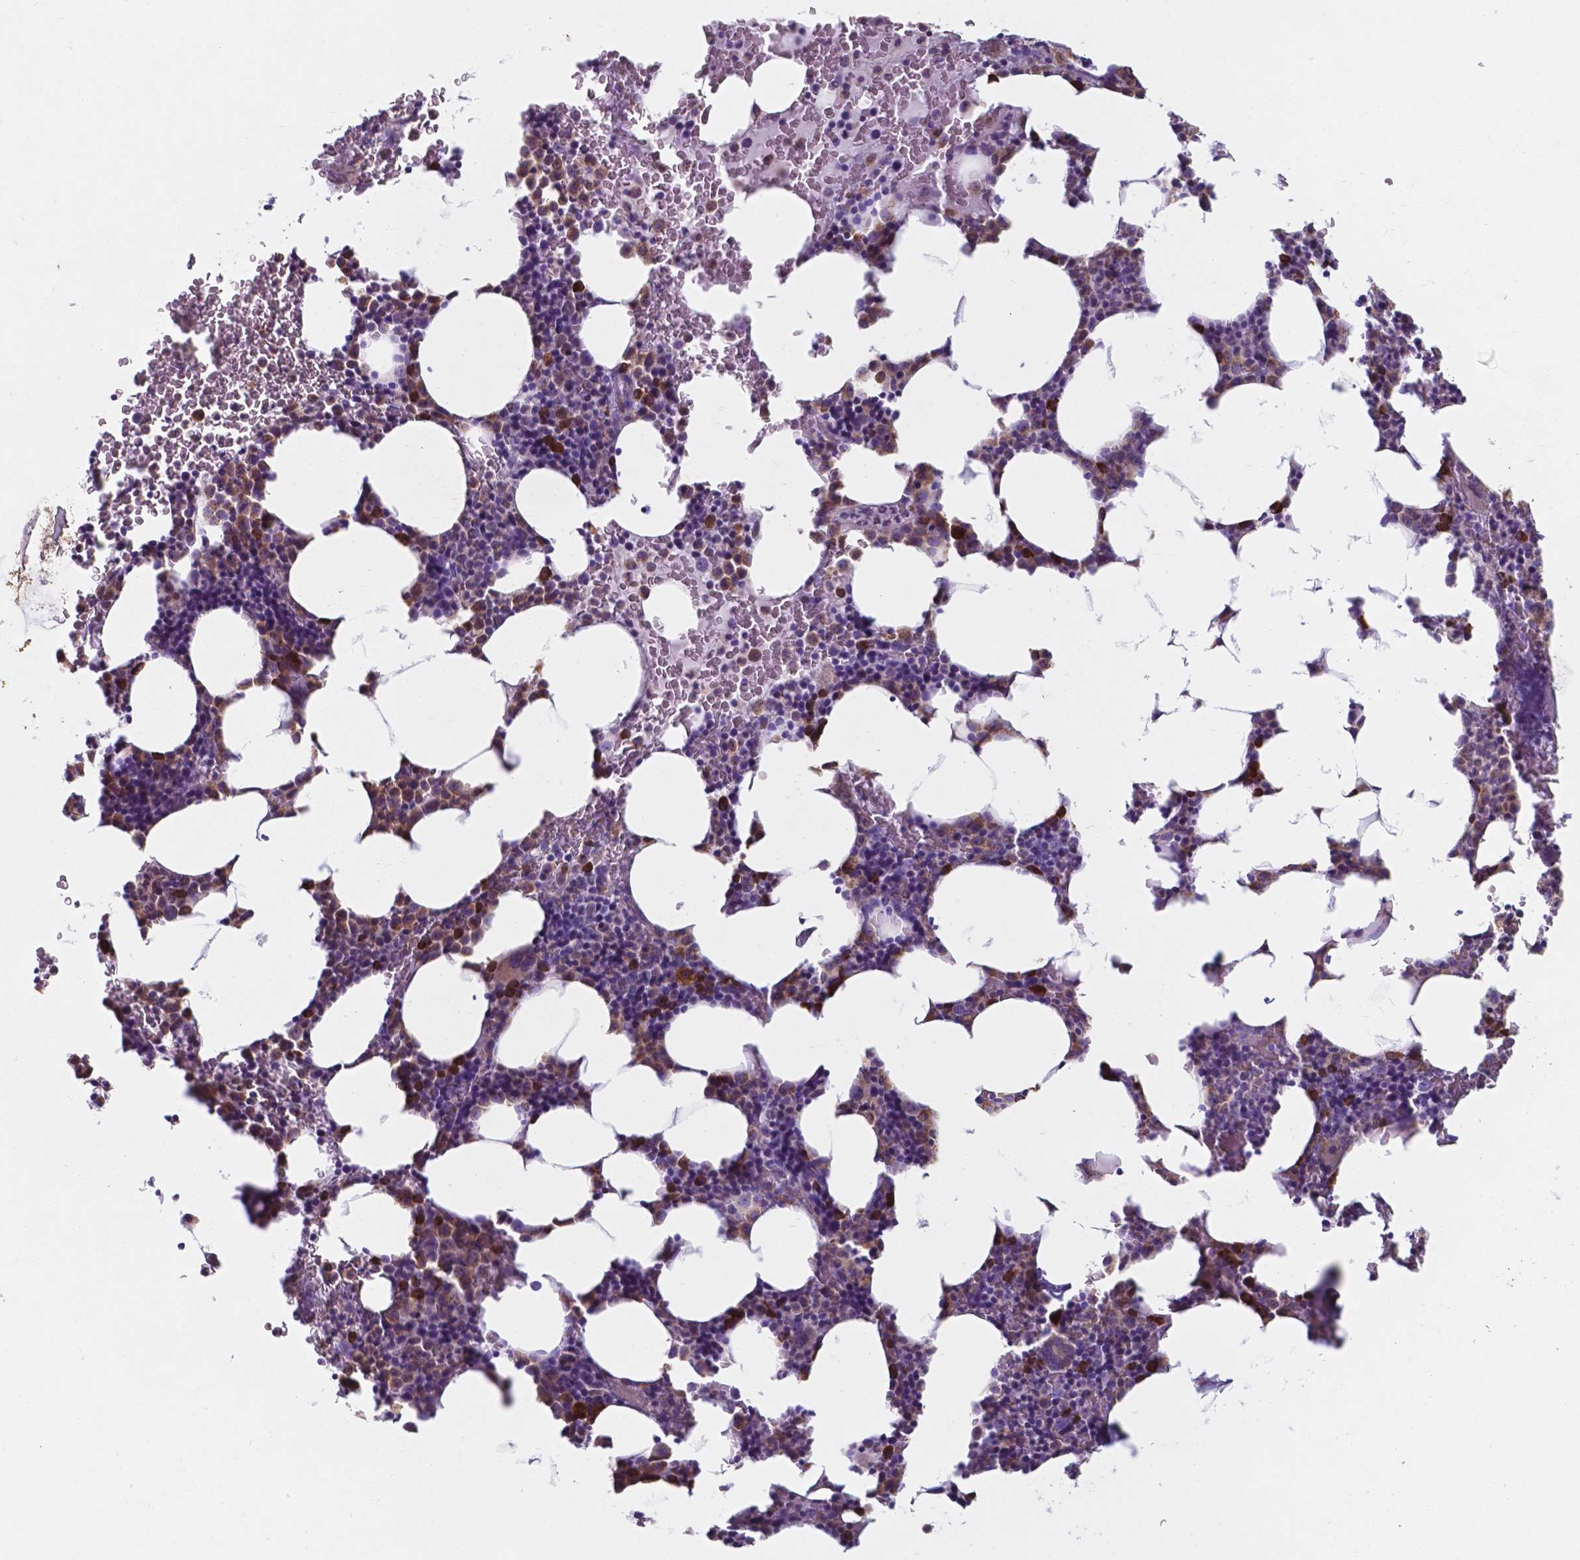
{"staining": {"intensity": "strong", "quantity": "<25%", "location": "cytoplasmic/membranous"}, "tissue": "bone marrow", "cell_type": "Hematopoietic cells", "image_type": "normal", "snomed": [{"axis": "morphology", "description": "Normal tissue, NOS"}, {"axis": "topography", "description": "Bone marrow"}], "caption": "Protein staining reveals strong cytoplasmic/membranous expression in about <25% of hematopoietic cells in normal bone marrow.", "gene": "UBE2J1", "patient": {"sex": "male", "age": 73}}